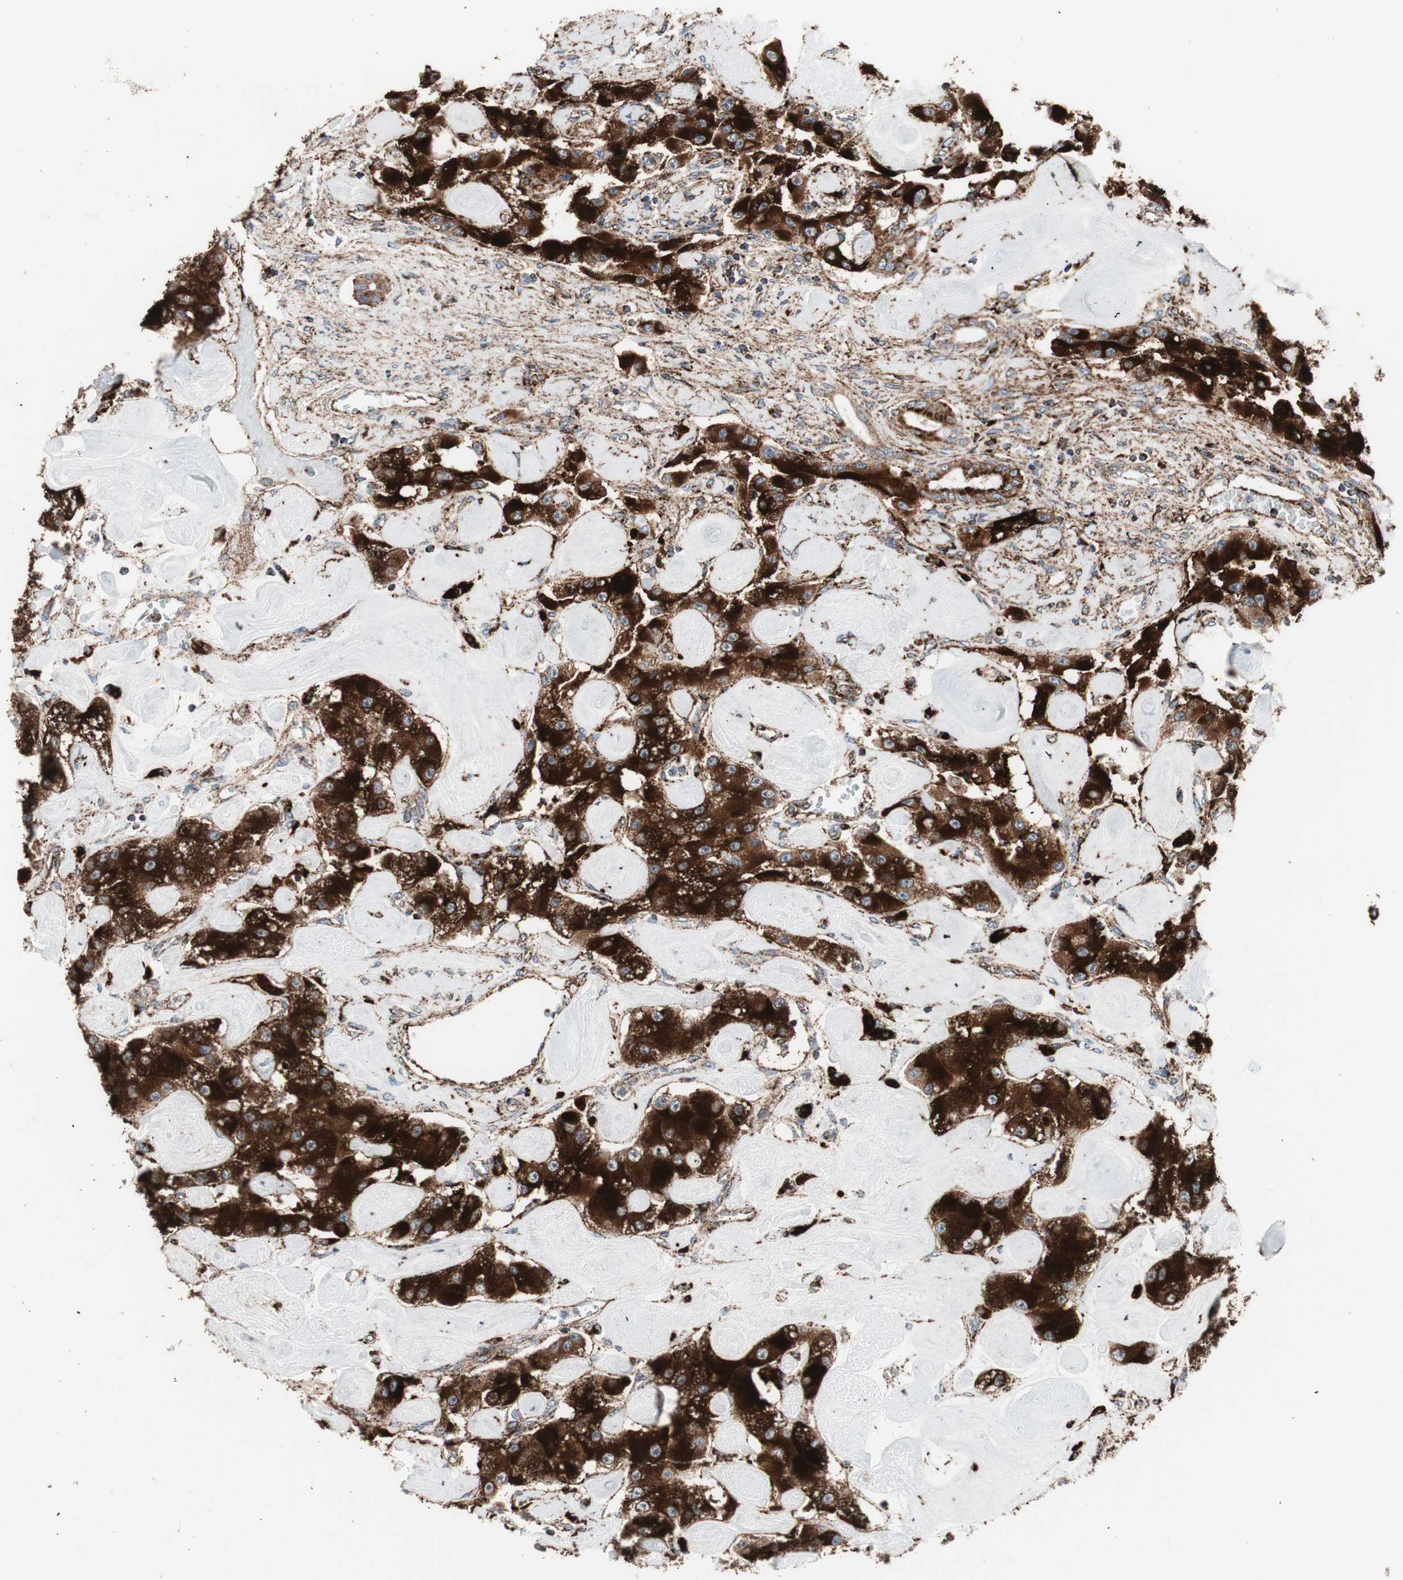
{"staining": {"intensity": "strong", "quantity": ">75%", "location": "cytoplasmic/membranous"}, "tissue": "carcinoid", "cell_type": "Tumor cells", "image_type": "cancer", "snomed": [{"axis": "morphology", "description": "Carcinoid, malignant, NOS"}, {"axis": "topography", "description": "Pancreas"}], "caption": "Protein expression analysis of carcinoid reveals strong cytoplasmic/membranous positivity in about >75% of tumor cells.", "gene": "LAMP1", "patient": {"sex": "male", "age": 41}}